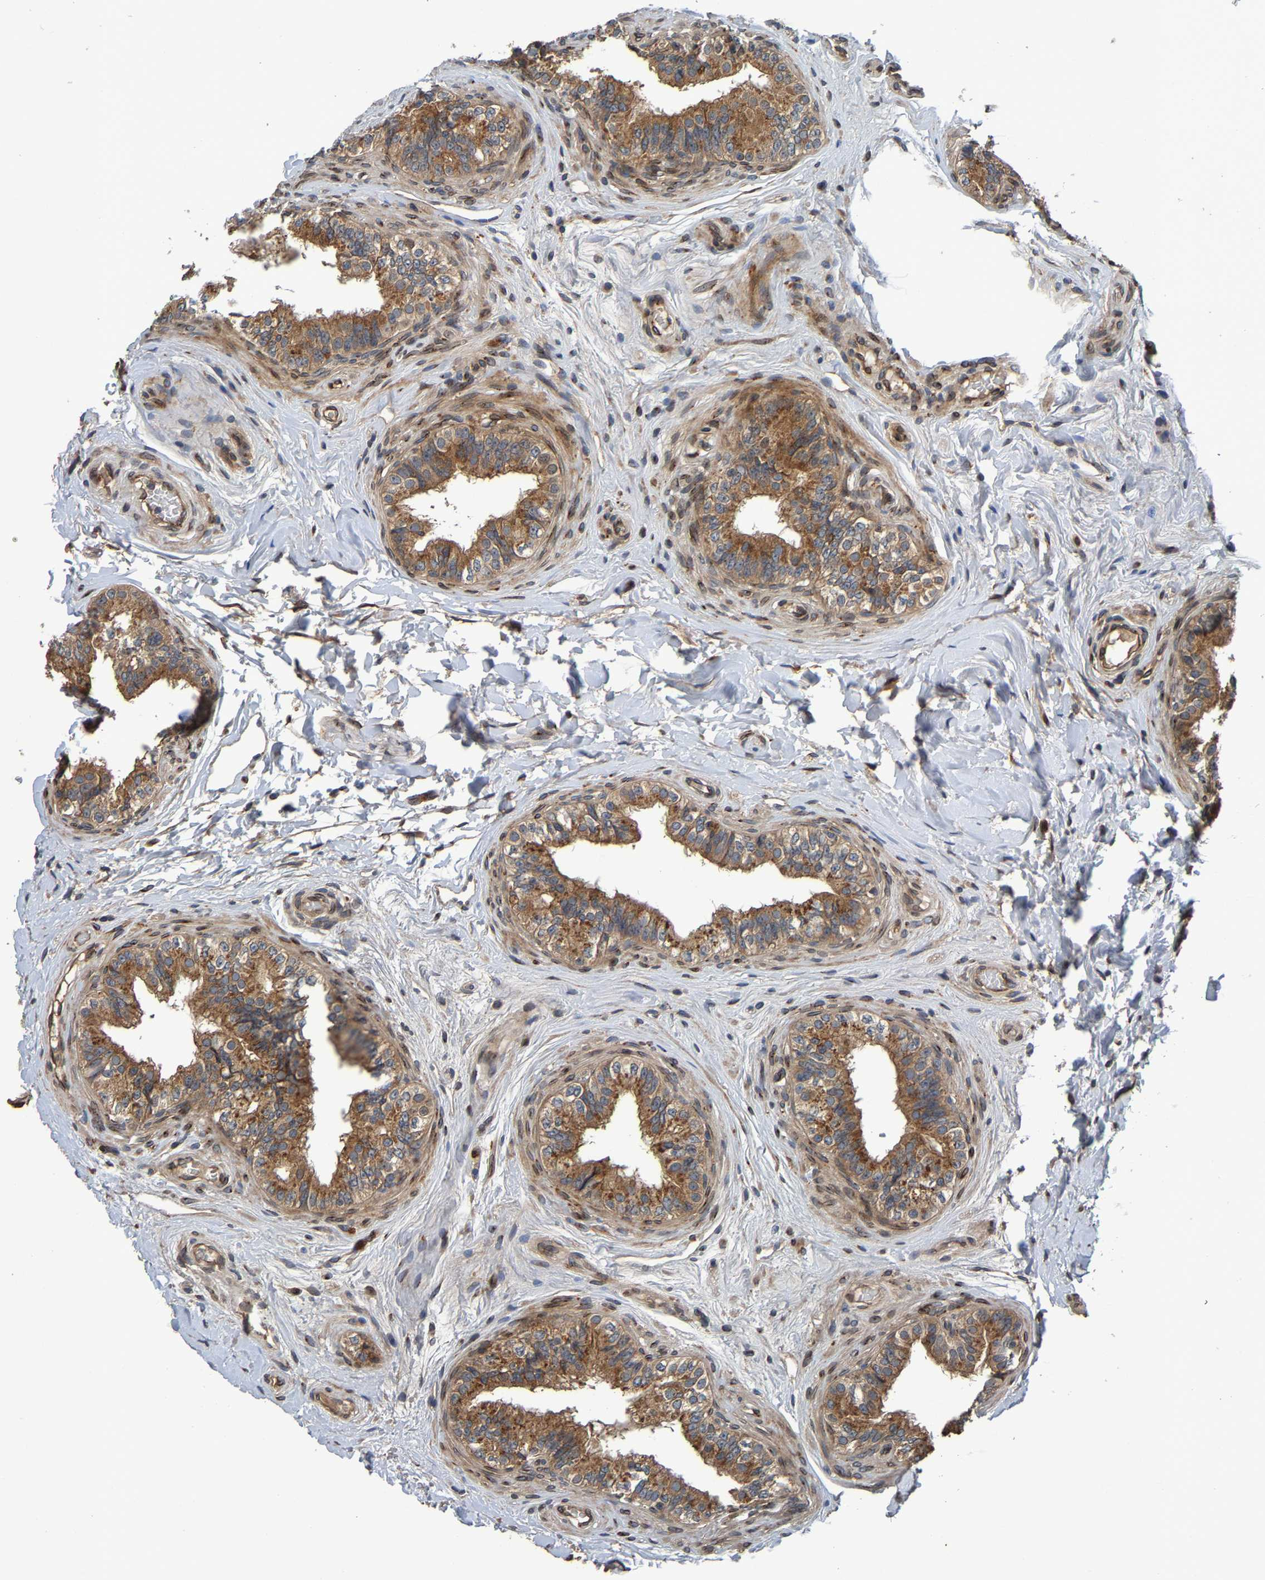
{"staining": {"intensity": "moderate", "quantity": ">75%", "location": "cytoplasmic/membranous"}, "tissue": "epididymis", "cell_type": "Glandular cells", "image_type": "normal", "snomed": [{"axis": "morphology", "description": "Normal tissue, NOS"}, {"axis": "topography", "description": "Testis"}, {"axis": "topography", "description": "Epididymis"}], "caption": "Approximately >75% of glandular cells in benign epididymis display moderate cytoplasmic/membranous protein staining as visualized by brown immunohistochemical staining.", "gene": "MACC1", "patient": {"sex": "male", "age": 36}}